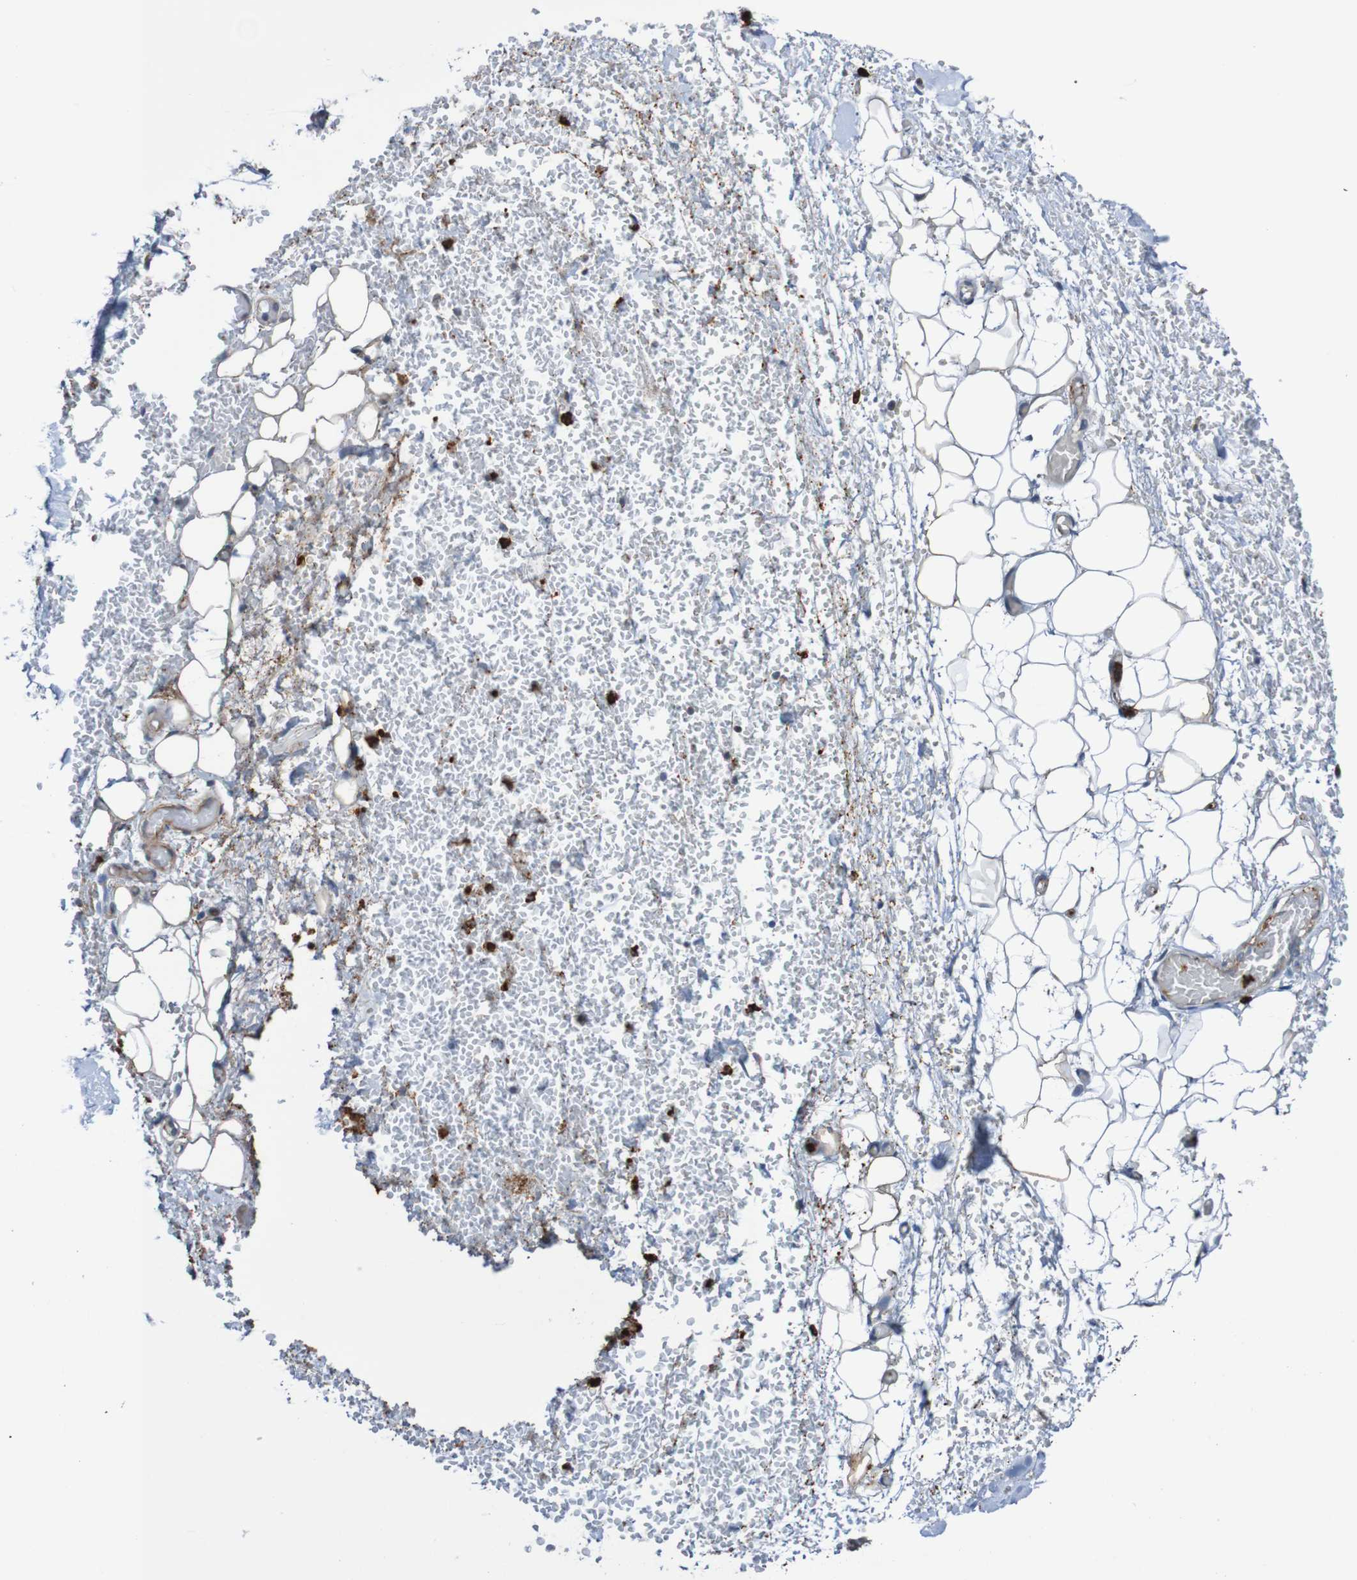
{"staining": {"intensity": "negative", "quantity": "none", "location": "none"}, "tissue": "adipose tissue", "cell_type": "Adipocytes", "image_type": "normal", "snomed": [{"axis": "morphology", "description": "Normal tissue, NOS"}, {"axis": "morphology", "description": "Adenocarcinoma, NOS"}, {"axis": "topography", "description": "Esophagus"}], "caption": "IHC histopathology image of benign adipose tissue: adipose tissue stained with DAB displays no significant protein staining in adipocytes. (IHC, brightfield microscopy, high magnification).", "gene": "ST8SIA6", "patient": {"sex": "male", "age": 62}}